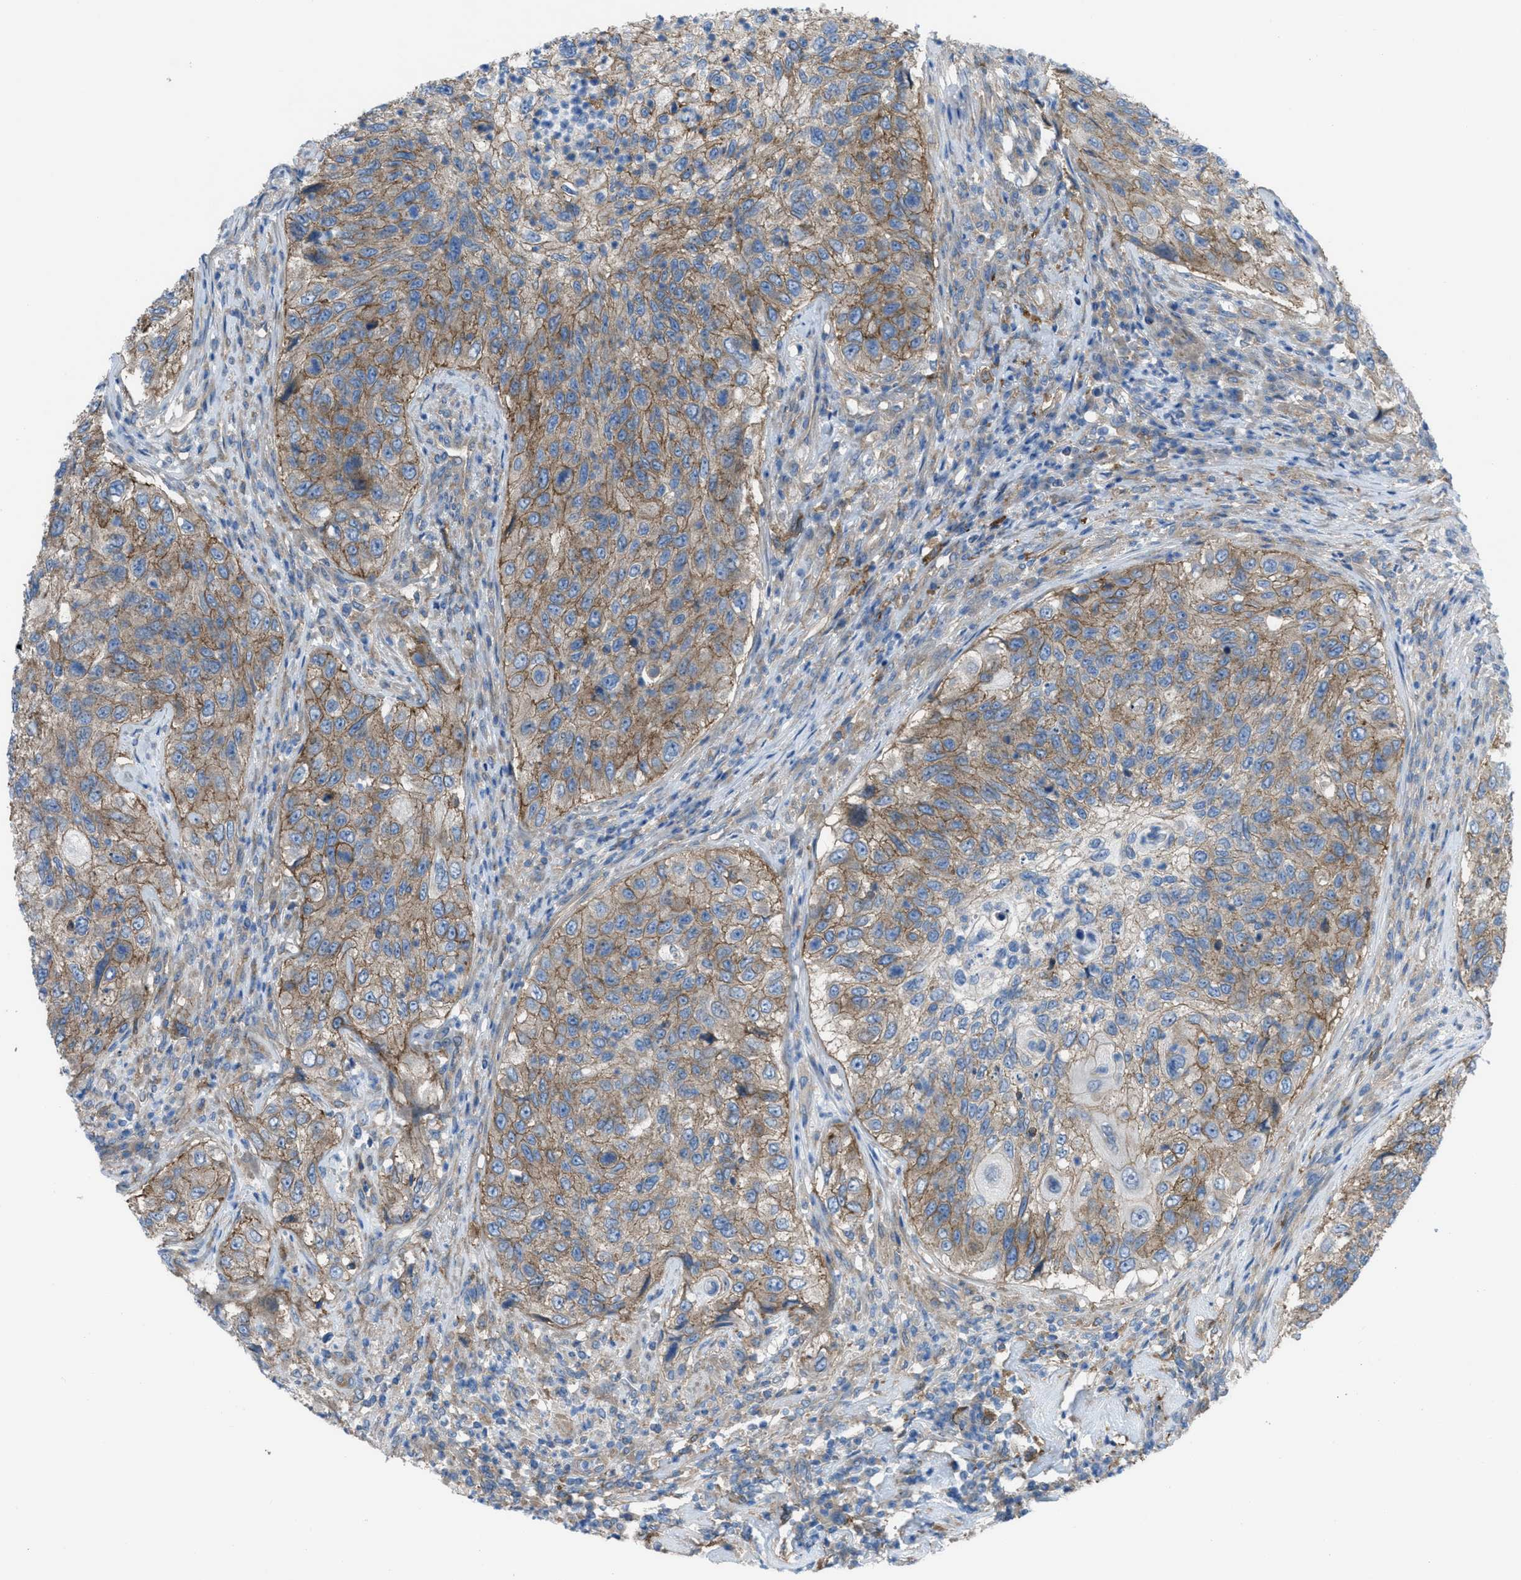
{"staining": {"intensity": "moderate", "quantity": ">75%", "location": "cytoplasmic/membranous"}, "tissue": "urothelial cancer", "cell_type": "Tumor cells", "image_type": "cancer", "snomed": [{"axis": "morphology", "description": "Urothelial carcinoma, High grade"}, {"axis": "topography", "description": "Urinary bladder"}], "caption": "Protein staining demonstrates moderate cytoplasmic/membranous staining in about >75% of tumor cells in urothelial carcinoma (high-grade).", "gene": "EGFR", "patient": {"sex": "female", "age": 60}}